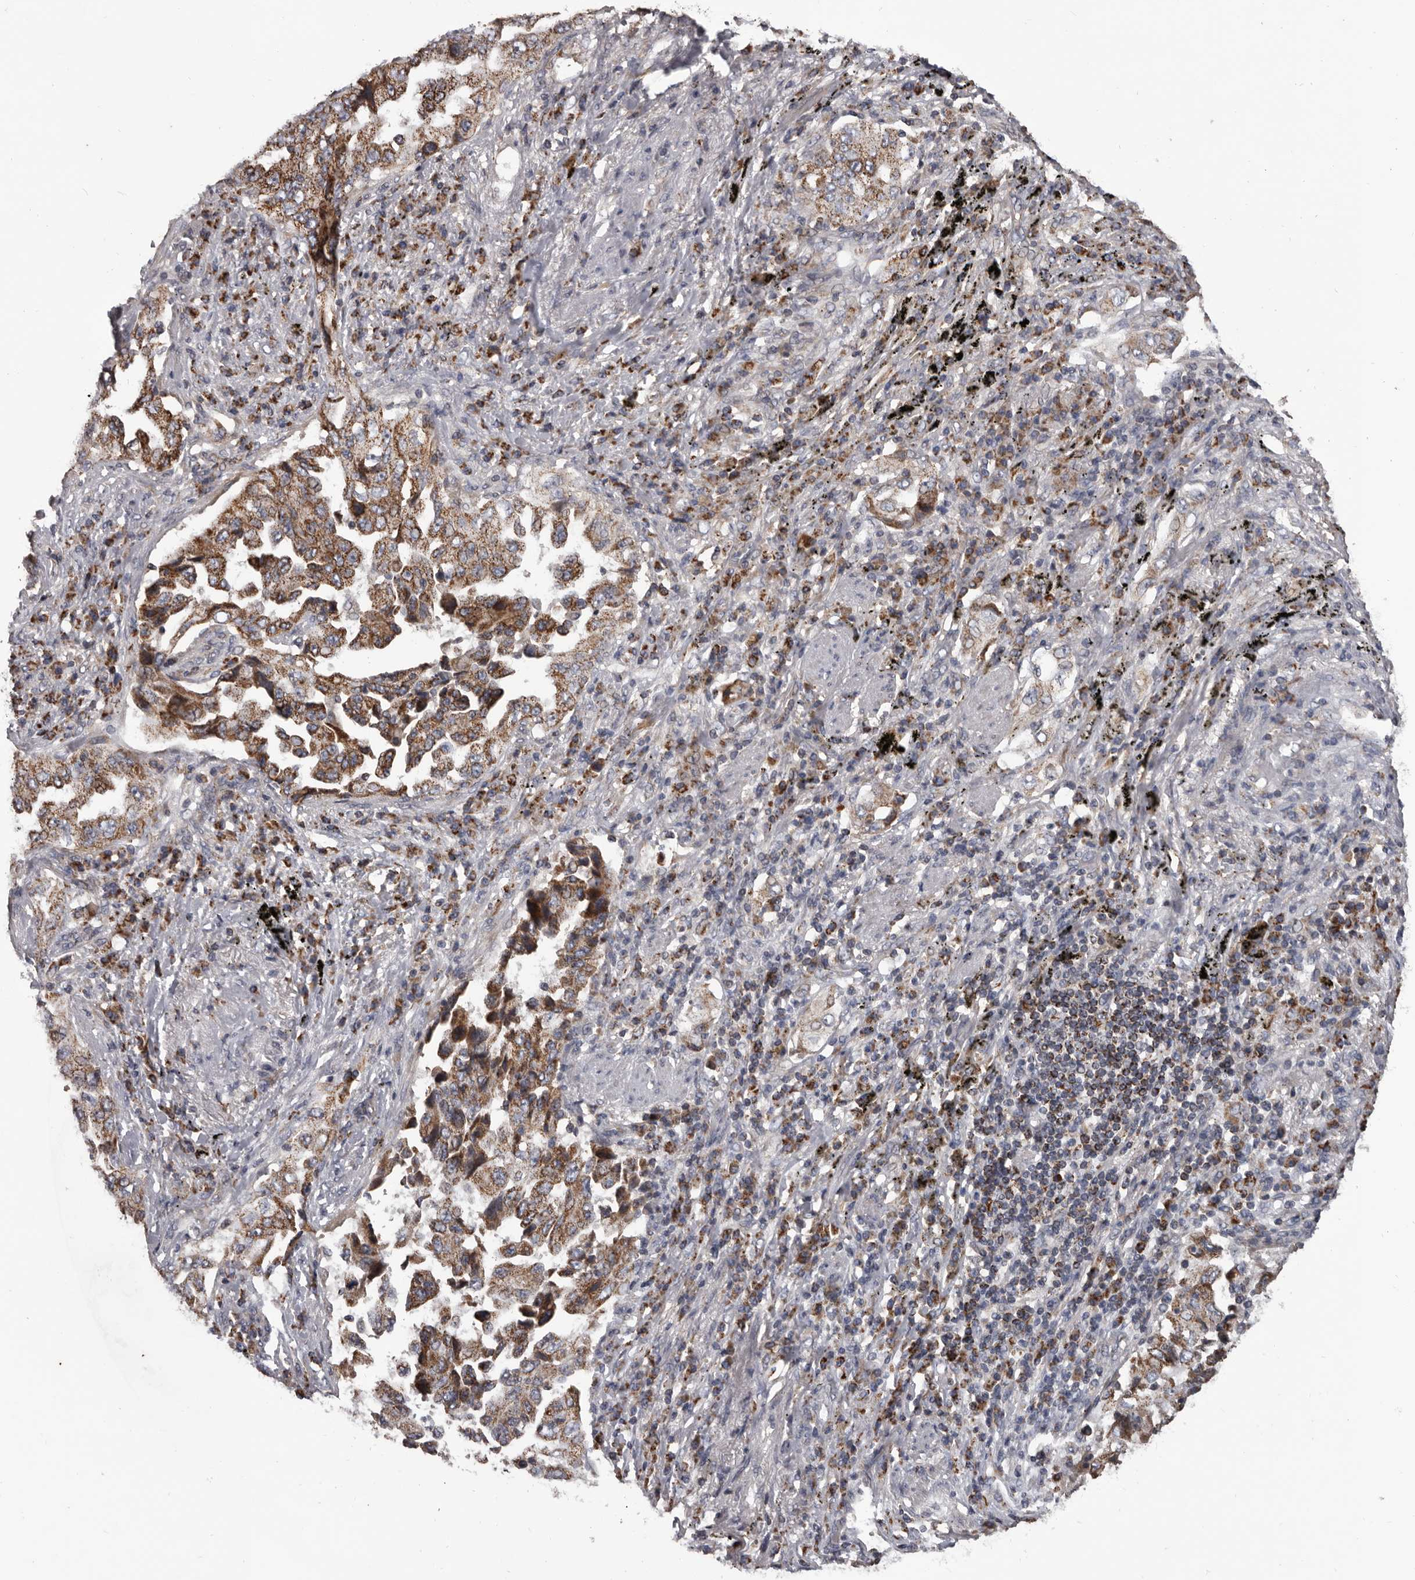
{"staining": {"intensity": "moderate", "quantity": ">75%", "location": "cytoplasmic/membranous"}, "tissue": "lung cancer", "cell_type": "Tumor cells", "image_type": "cancer", "snomed": [{"axis": "morphology", "description": "Adenocarcinoma, NOS"}, {"axis": "topography", "description": "Lung"}], "caption": "This histopathology image displays IHC staining of lung cancer, with medium moderate cytoplasmic/membranous positivity in about >75% of tumor cells.", "gene": "ALDH5A1", "patient": {"sex": "female", "age": 51}}